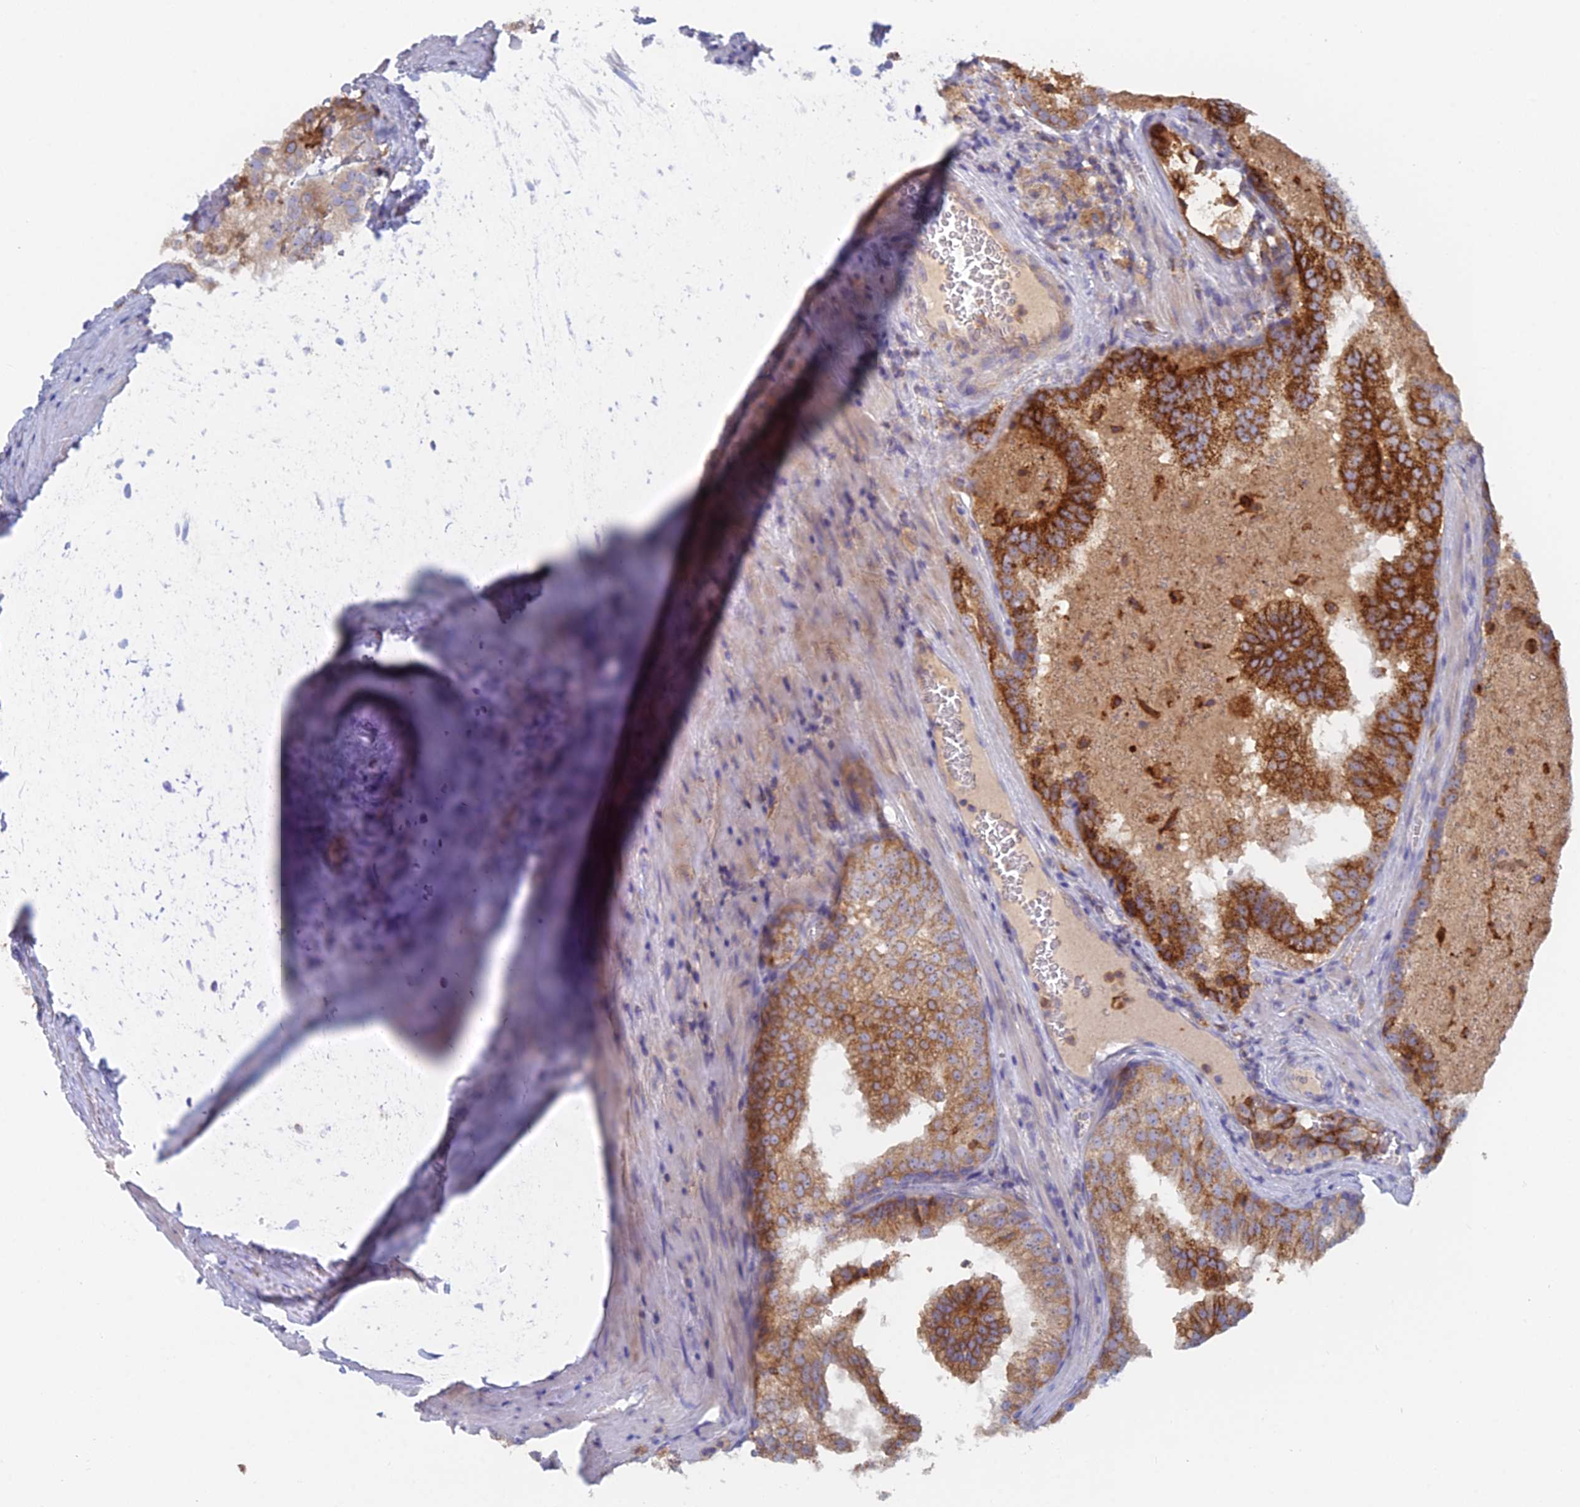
{"staining": {"intensity": "strong", "quantity": "25%-75%", "location": "cytoplasmic/membranous"}, "tissue": "prostate cancer", "cell_type": "Tumor cells", "image_type": "cancer", "snomed": [{"axis": "morphology", "description": "Adenocarcinoma, High grade"}, {"axis": "topography", "description": "Prostate"}], "caption": "Immunohistochemical staining of prostate cancer (adenocarcinoma (high-grade)) demonstrates strong cytoplasmic/membranous protein expression in approximately 25%-75% of tumor cells. Immunohistochemistry (ihc) stains the protein in brown and the nuclei are stained blue.", "gene": "IFTAP", "patient": {"sex": "male", "age": 68}}